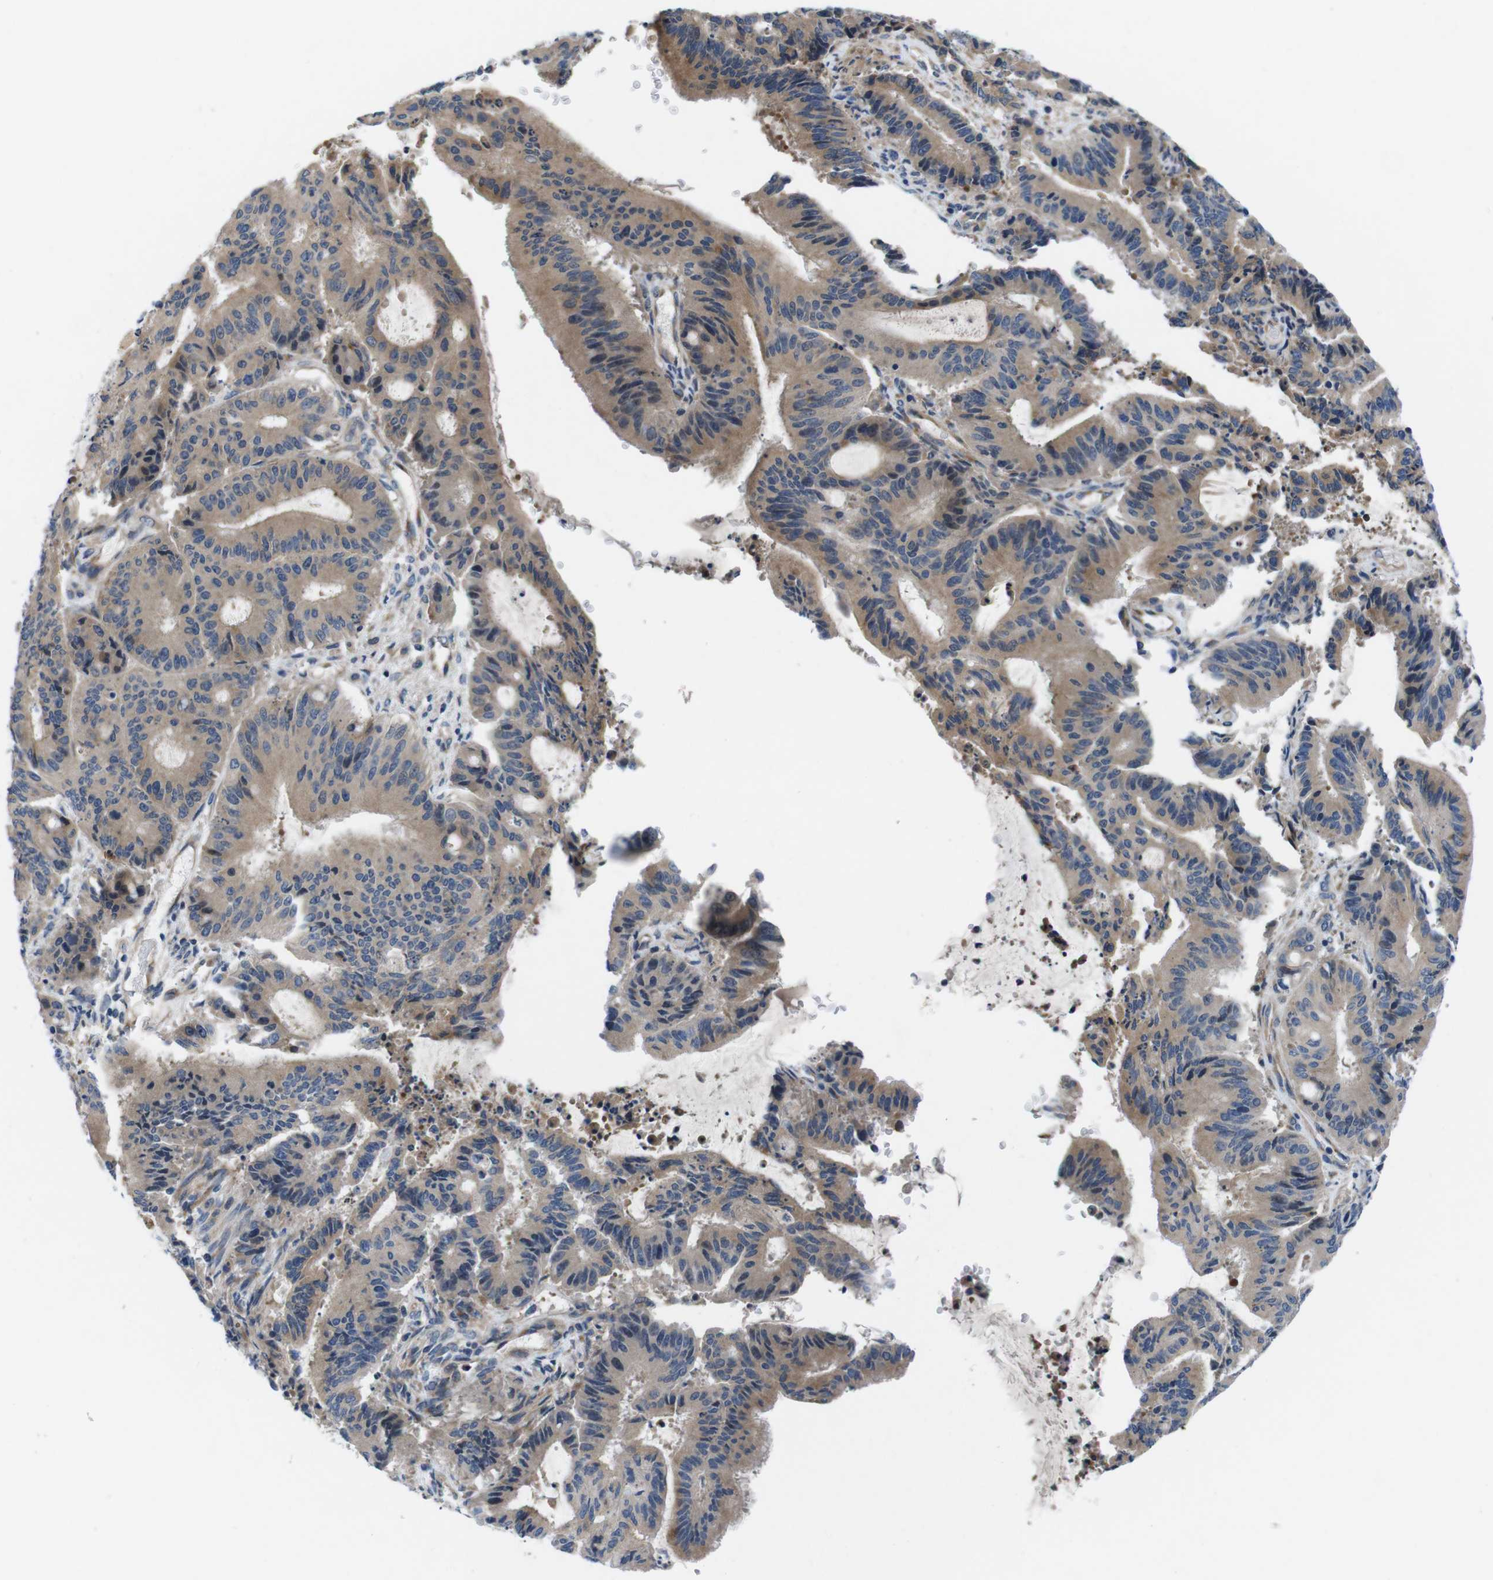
{"staining": {"intensity": "moderate", "quantity": ">75%", "location": "cytoplasmic/membranous"}, "tissue": "liver cancer", "cell_type": "Tumor cells", "image_type": "cancer", "snomed": [{"axis": "morphology", "description": "Cholangiocarcinoma"}, {"axis": "topography", "description": "Liver"}], "caption": "Protein expression analysis of liver cholangiocarcinoma exhibits moderate cytoplasmic/membranous staining in approximately >75% of tumor cells. Using DAB (3,3'-diaminobenzidine) (brown) and hematoxylin (blue) stains, captured at high magnification using brightfield microscopy.", "gene": "JAK1", "patient": {"sex": "female", "age": 73}}